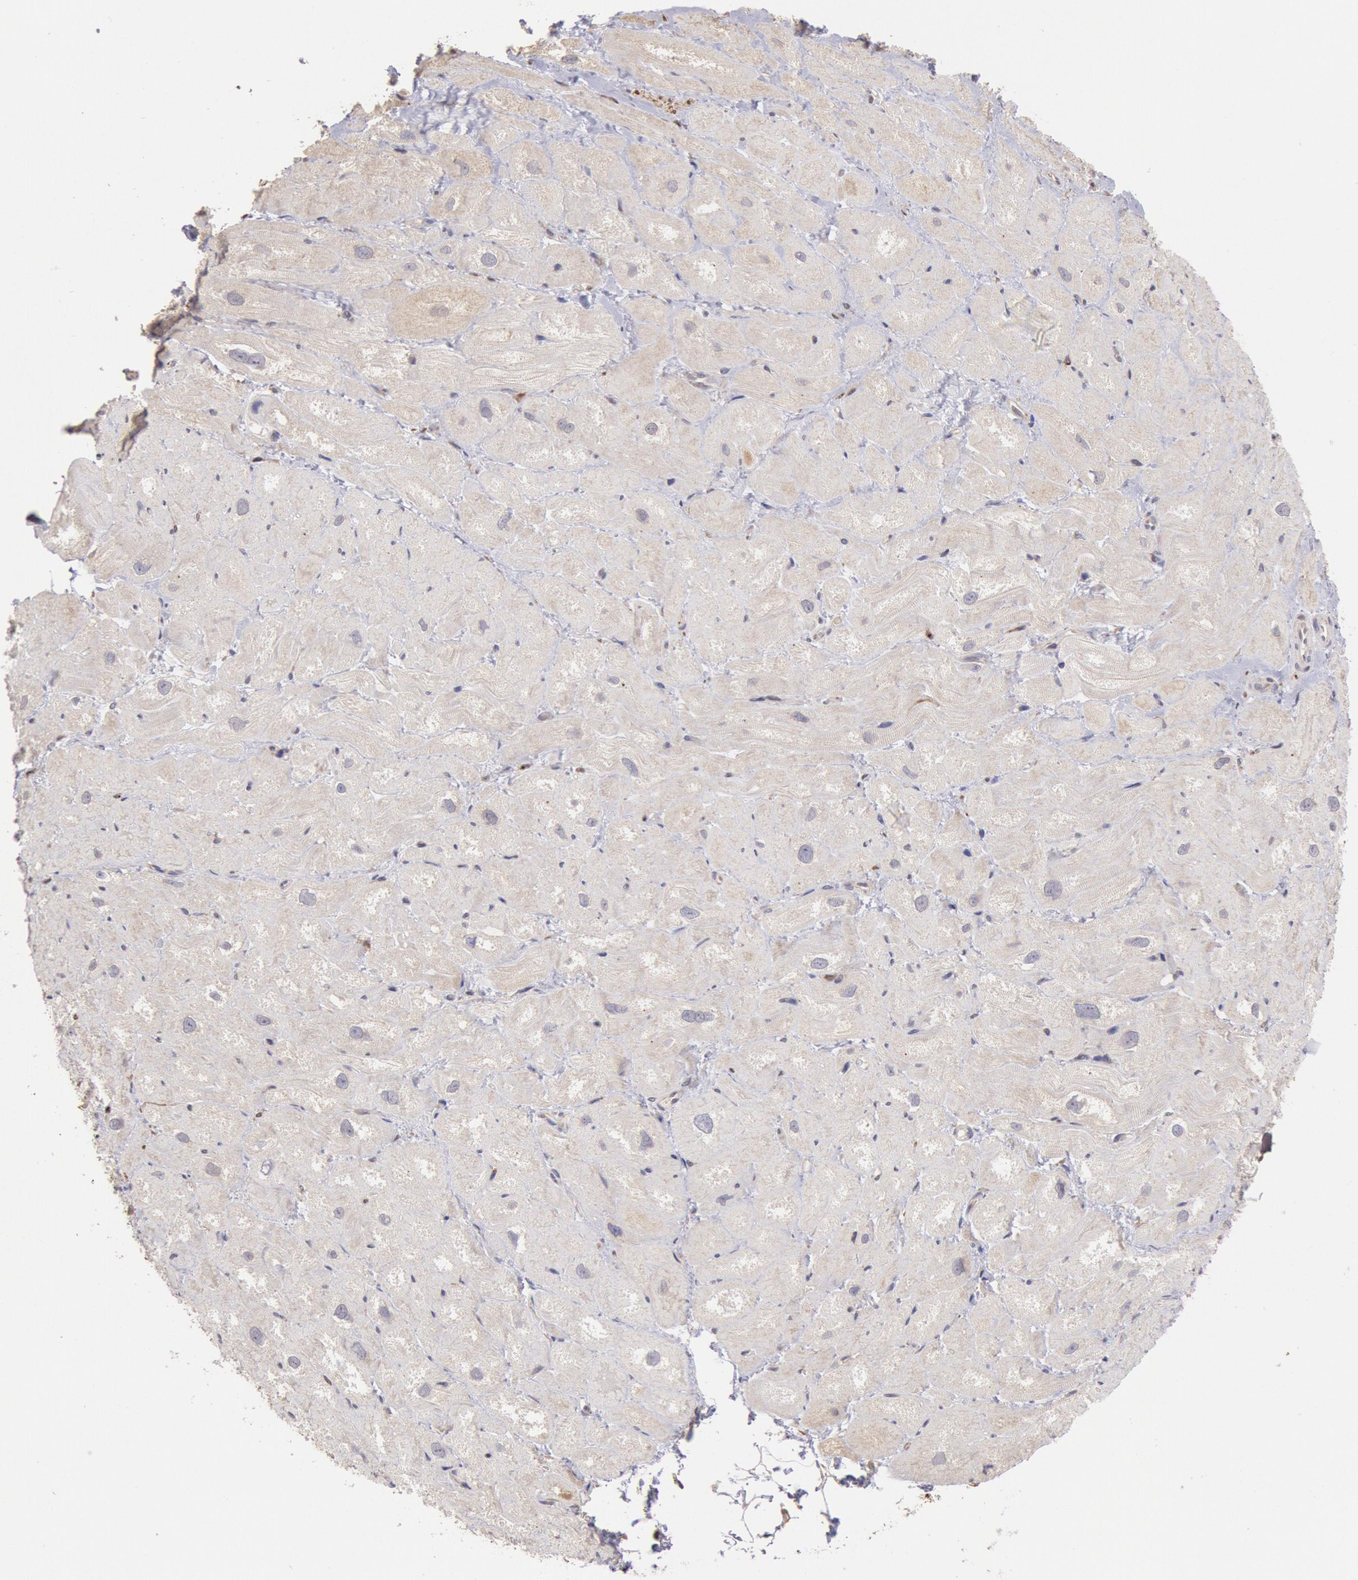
{"staining": {"intensity": "negative", "quantity": "none", "location": "none"}, "tissue": "heart muscle", "cell_type": "Cardiomyocytes", "image_type": "normal", "snomed": [{"axis": "morphology", "description": "Normal tissue, NOS"}, {"axis": "topography", "description": "Heart"}], "caption": "DAB immunohistochemical staining of unremarkable human heart muscle demonstrates no significant expression in cardiomyocytes. (IHC, brightfield microscopy, high magnification).", "gene": "COMT", "patient": {"sex": "male", "age": 49}}